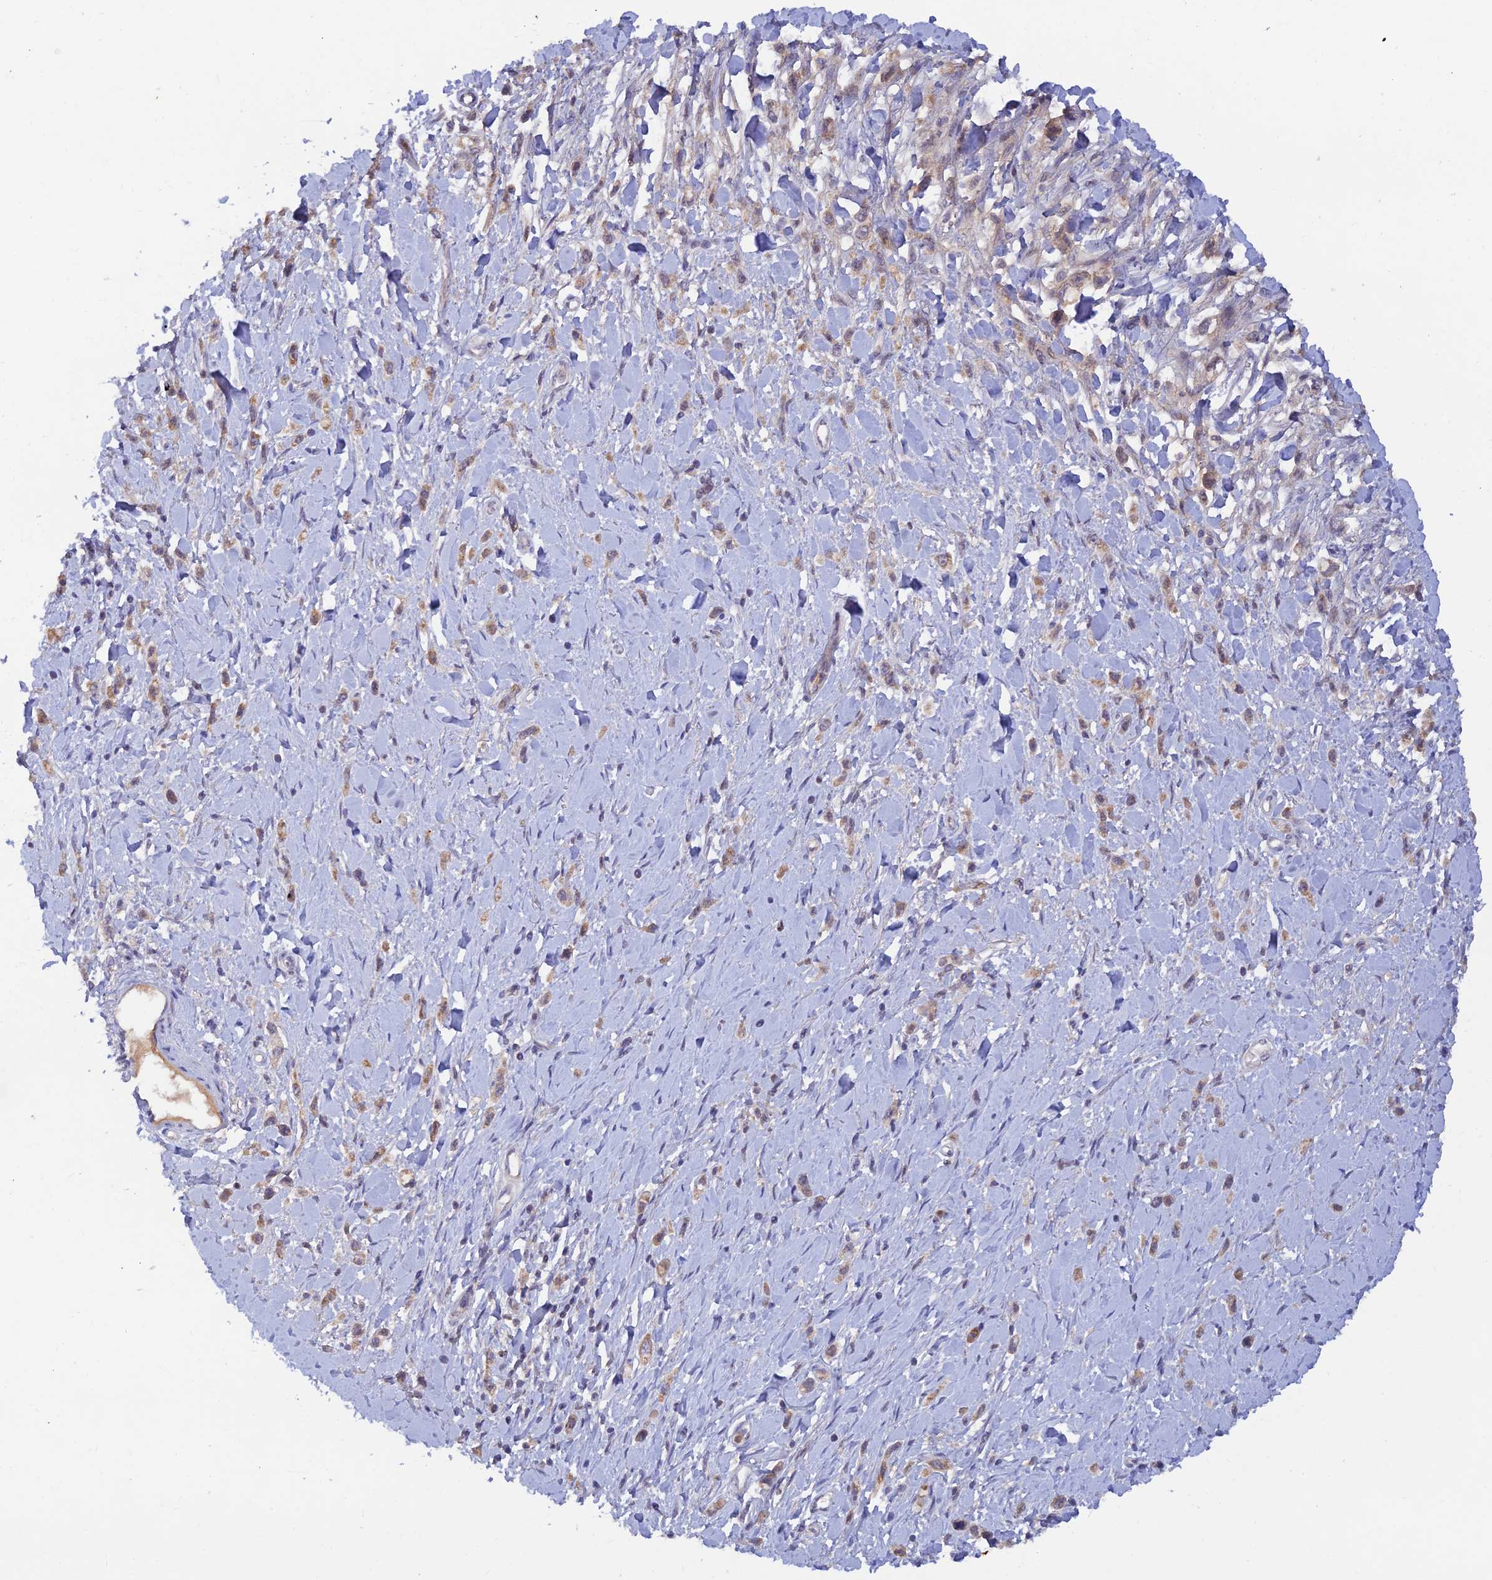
{"staining": {"intensity": "weak", "quantity": ">75%", "location": "cytoplasmic/membranous"}, "tissue": "stomach cancer", "cell_type": "Tumor cells", "image_type": "cancer", "snomed": [{"axis": "morphology", "description": "Adenocarcinoma, NOS"}, {"axis": "topography", "description": "Stomach"}], "caption": "A high-resolution histopathology image shows immunohistochemistry (IHC) staining of stomach cancer, which shows weak cytoplasmic/membranous expression in about >75% of tumor cells.", "gene": "FASTKD5", "patient": {"sex": "female", "age": 65}}